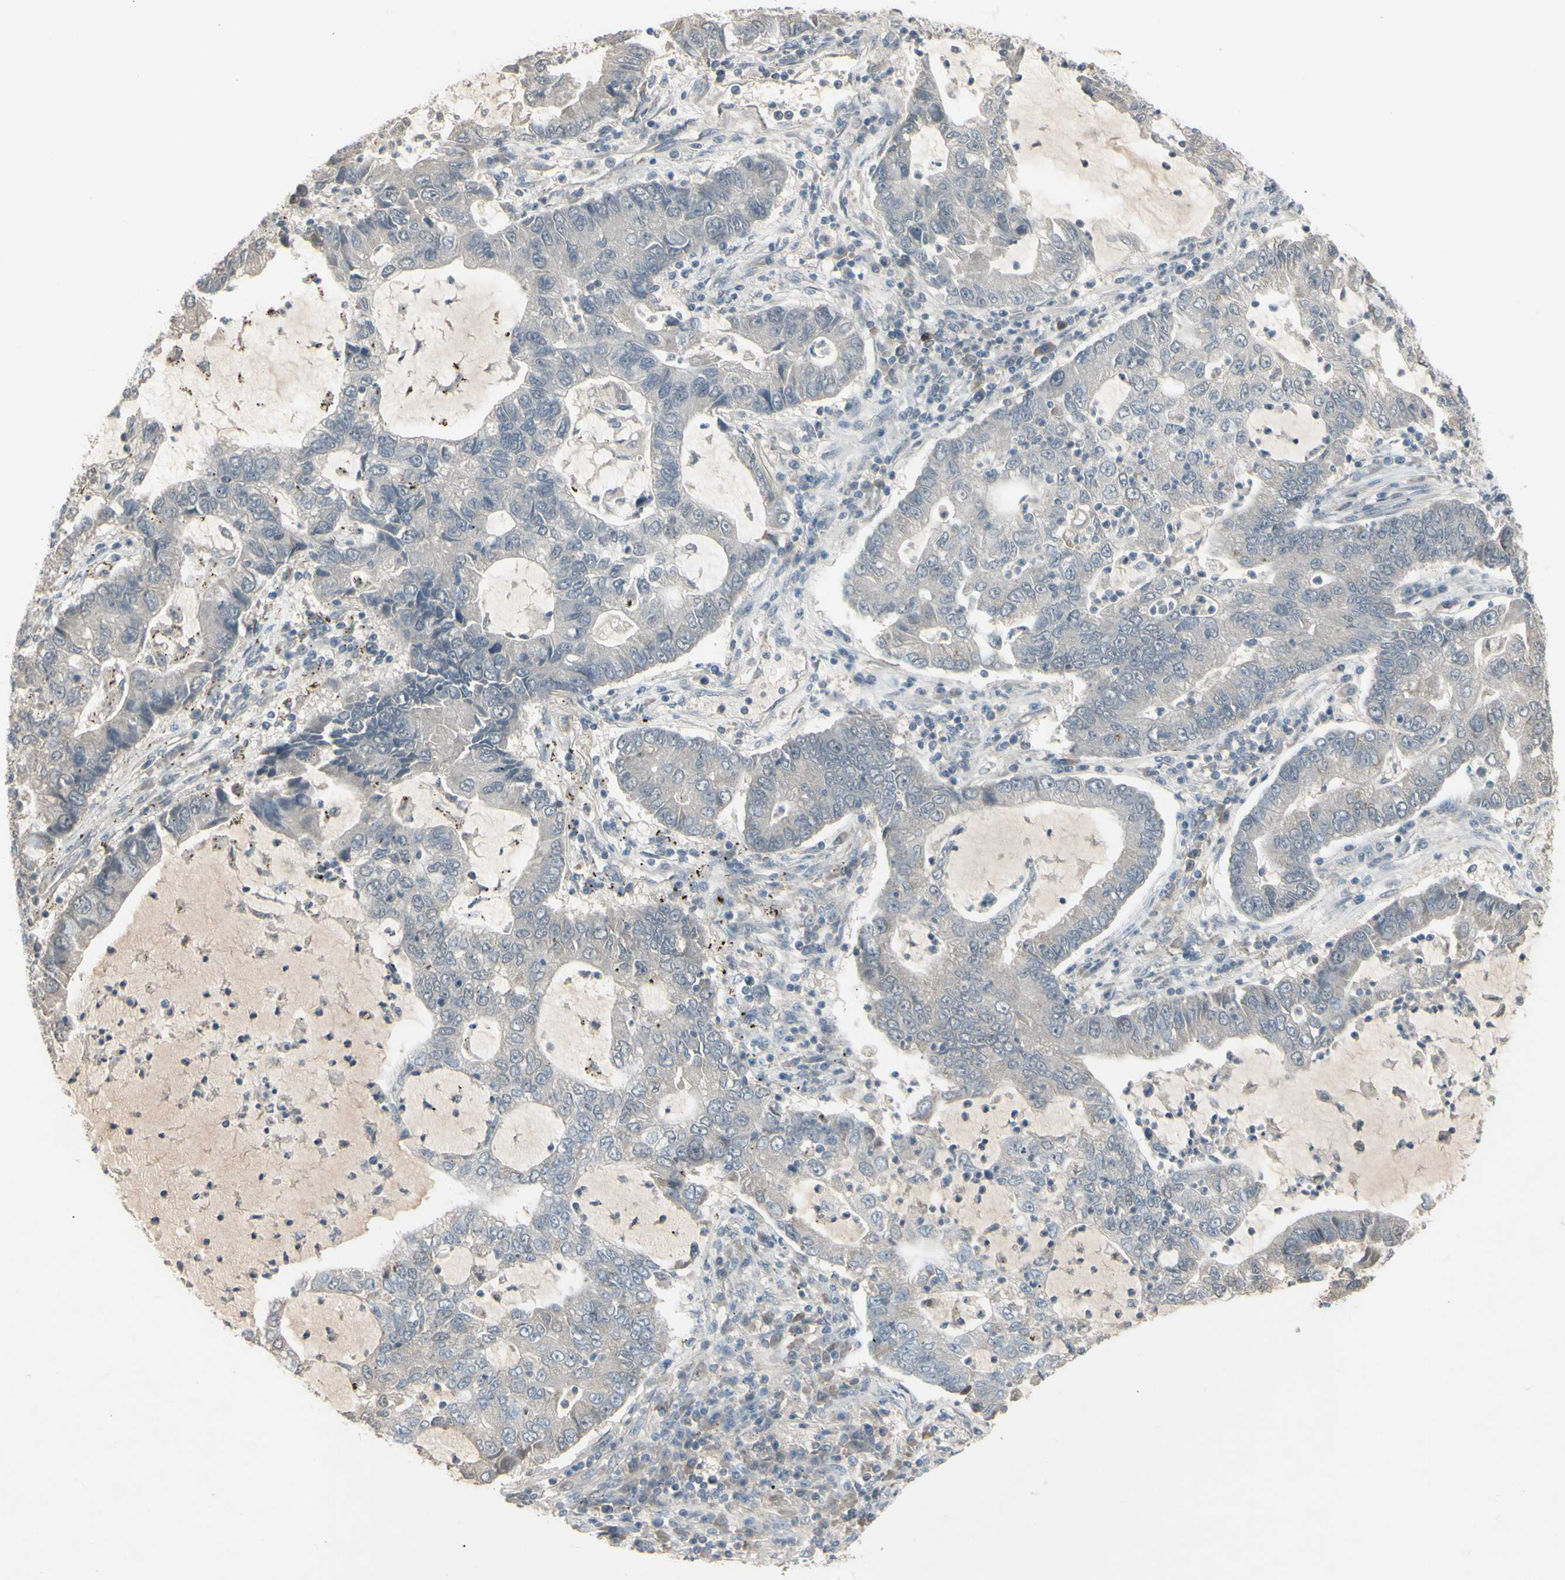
{"staining": {"intensity": "weak", "quantity": "25%-75%", "location": "cytoplasmic/membranous"}, "tissue": "lung cancer", "cell_type": "Tumor cells", "image_type": "cancer", "snomed": [{"axis": "morphology", "description": "Adenocarcinoma, NOS"}, {"axis": "topography", "description": "Lung"}], "caption": "Protein analysis of lung adenocarcinoma tissue reveals weak cytoplasmic/membranous positivity in about 25%-75% of tumor cells.", "gene": "PIAS4", "patient": {"sex": "female", "age": 51}}